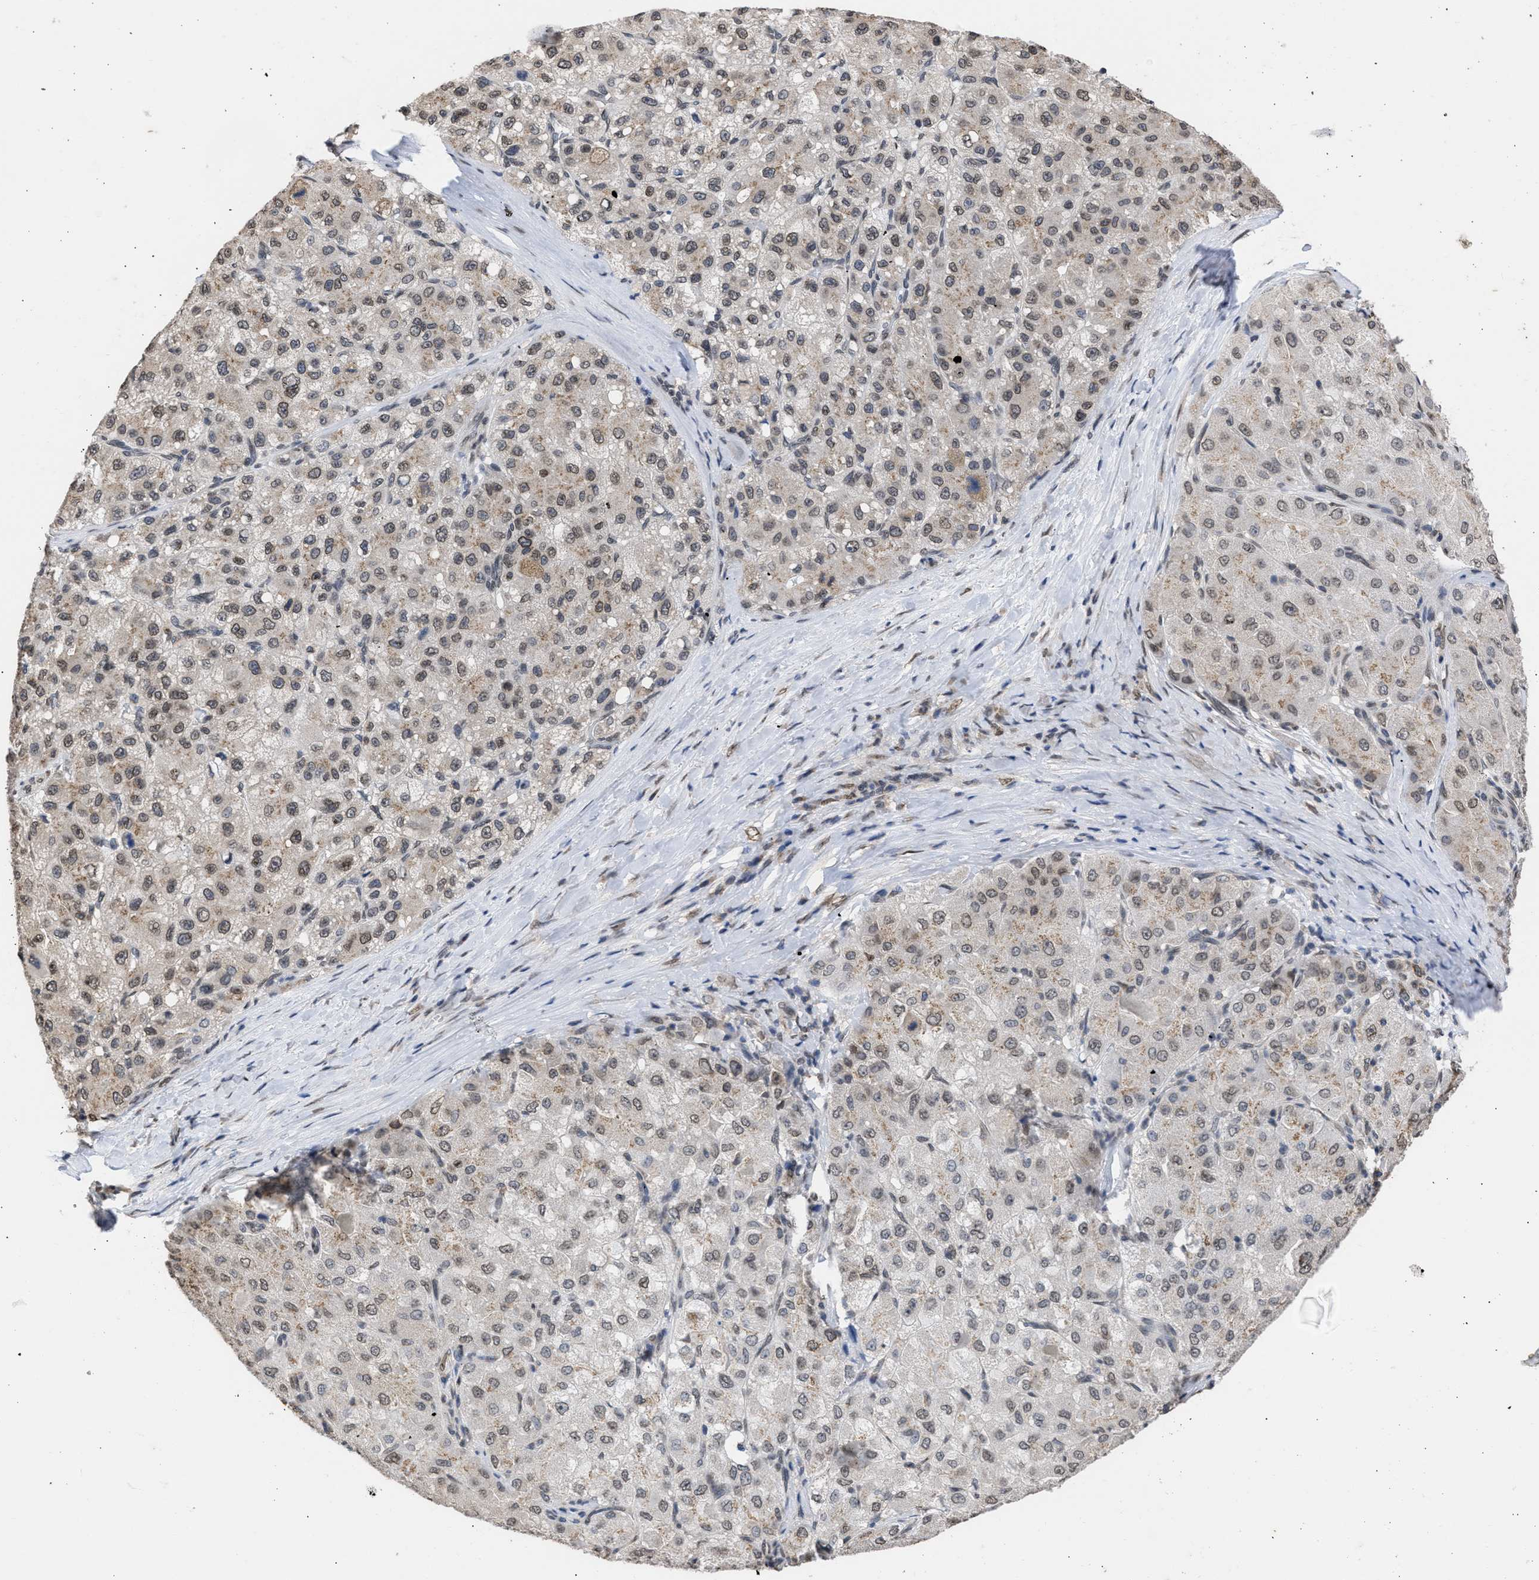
{"staining": {"intensity": "weak", "quantity": "25%-75%", "location": "cytoplasmic/membranous"}, "tissue": "liver cancer", "cell_type": "Tumor cells", "image_type": "cancer", "snomed": [{"axis": "morphology", "description": "Carcinoma, Hepatocellular, NOS"}, {"axis": "topography", "description": "Liver"}], "caption": "Hepatocellular carcinoma (liver) stained for a protein displays weak cytoplasmic/membranous positivity in tumor cells.", "gene": "NUP35", "patient": {"sex": "male", "age": 80}}